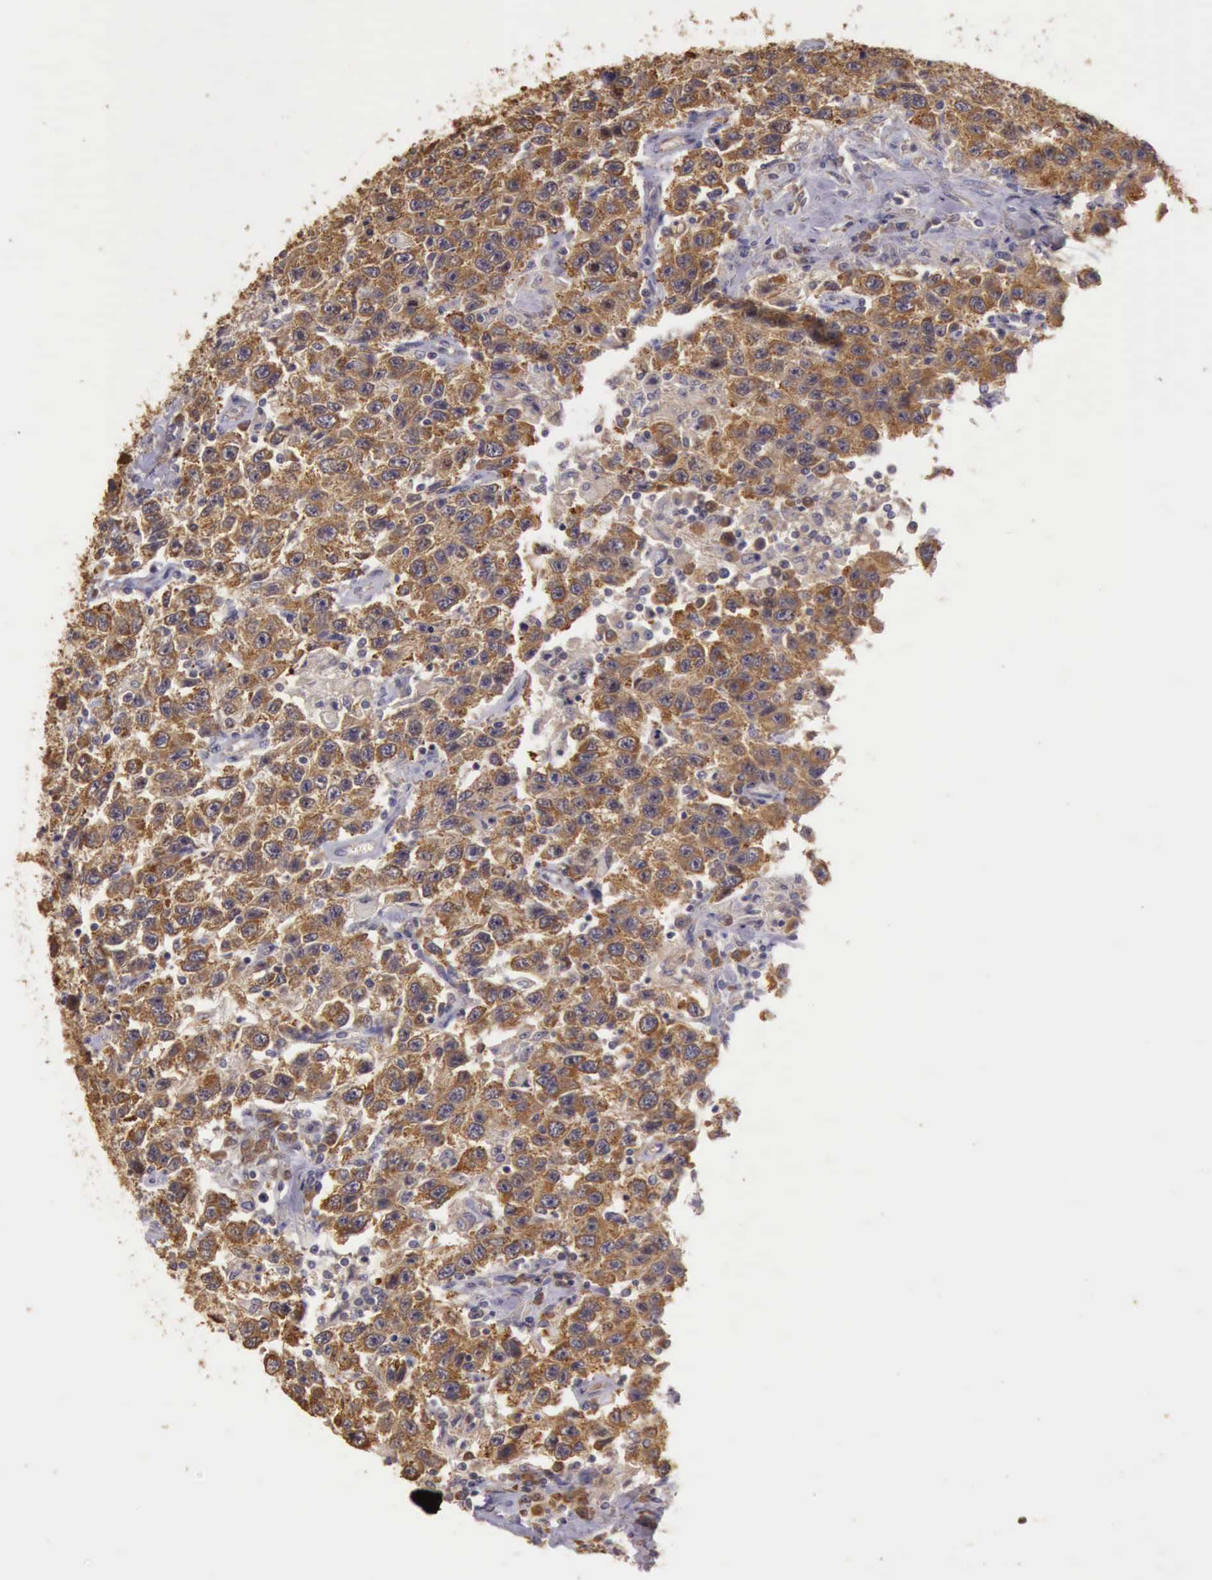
{"staining": {"intensity": "strong", "quantity": ">75%", "location": "cytoplasmic/membranous"}, "tissue": "testis cancer", "cell_type": "Tumor cells", "image_type": "cancer", "snomed": [{"axis": "morphology", "description": "Seminoma, NOS"}, {"axis": "topography", "description": "Testis"}], "caption": "High-power microscopy captured an immunohistochemistry (IHC) photomicrograph of testis seminoma, revealing strong cytoplasmic/membranous expression in approximately >75% of tumor cells.", "gene": "EIF5", "patient": {"sex": "male", "age": 41}}